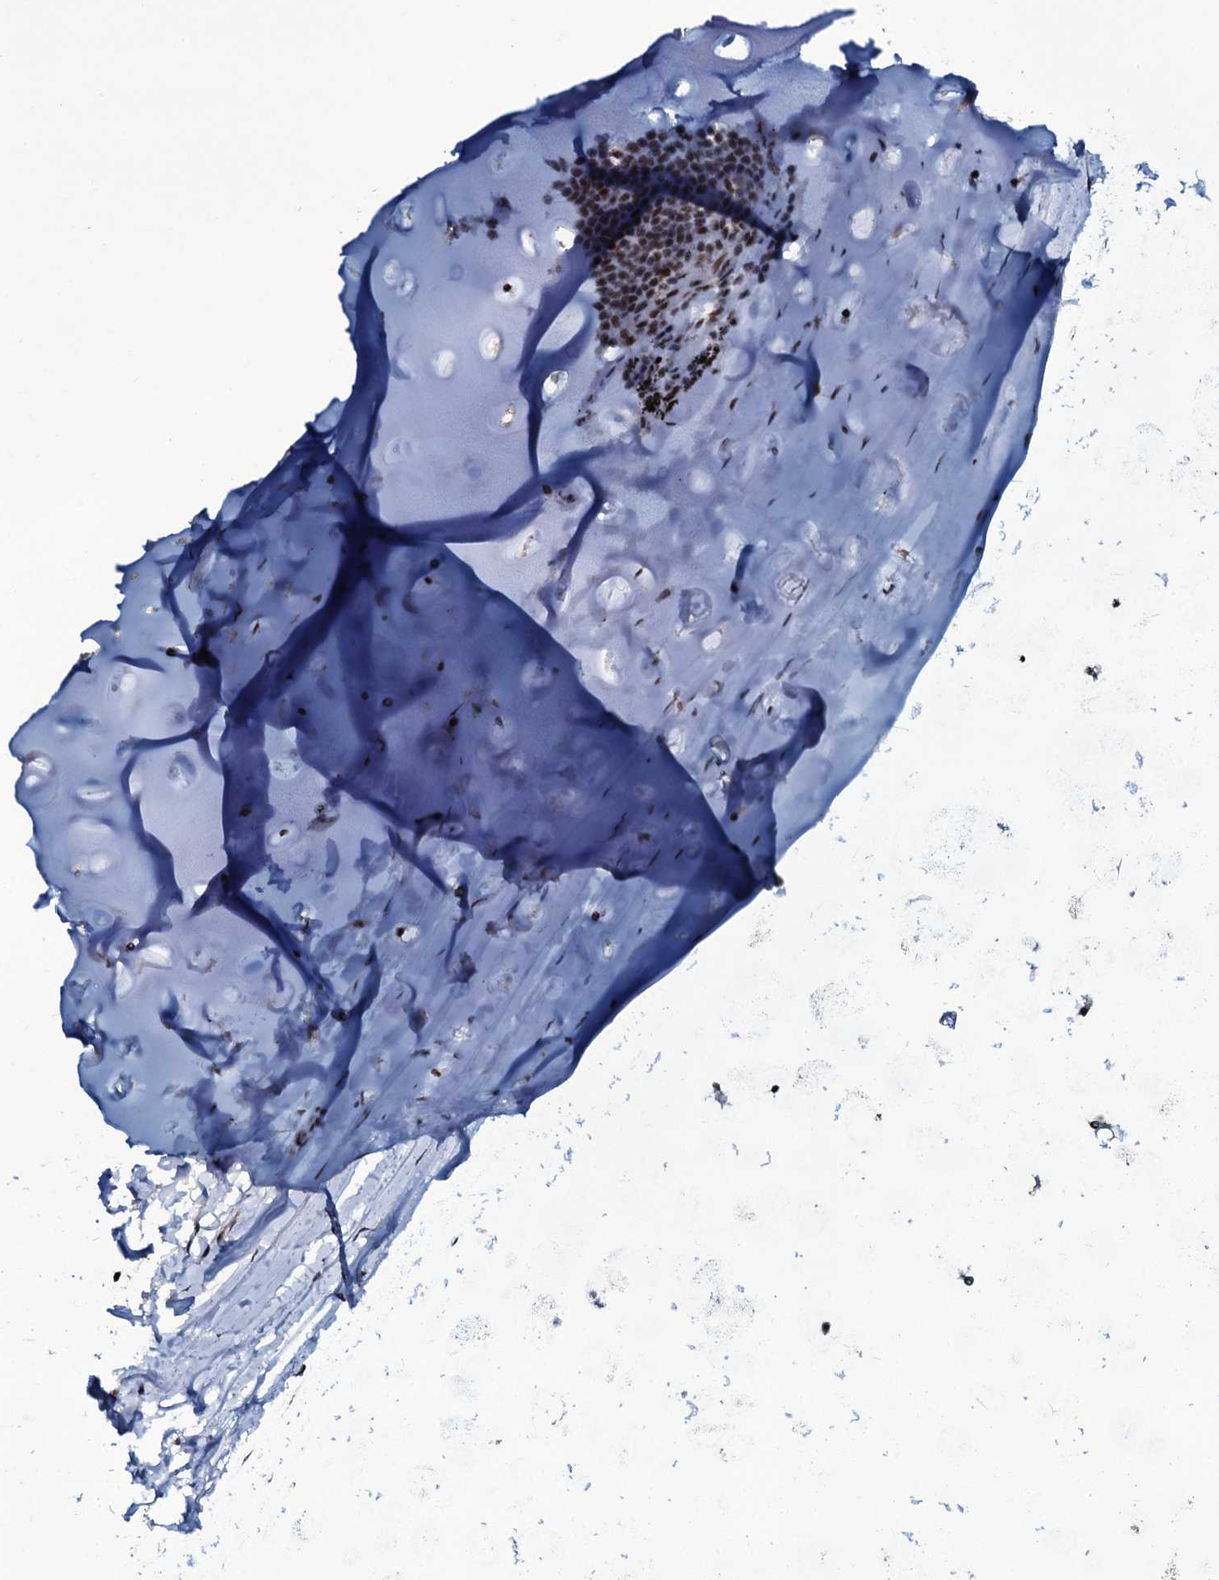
{"staining": {"intensity": "moderate", "quantity": "25%-75%", "location": "nuclear"}, "tissue": "adipose tissue", "cell_type": "Adipocytes", "image_type": "normal", "snomed": [{"axis": "morphology", "description": "Normal tissue, NOS"}, {"axis": "topography", "description": "Lymph node"}, {"axis": "topography", "description": "Bronchus"}], "caption": "Brown immunohistochemical staining in normal human adipose tissue demonstrates moderate nuclear expression in about 25%-75% of adipocytes.", "gene": "ZMIZ2", "patient": {"sex": "male", "age": 63}}